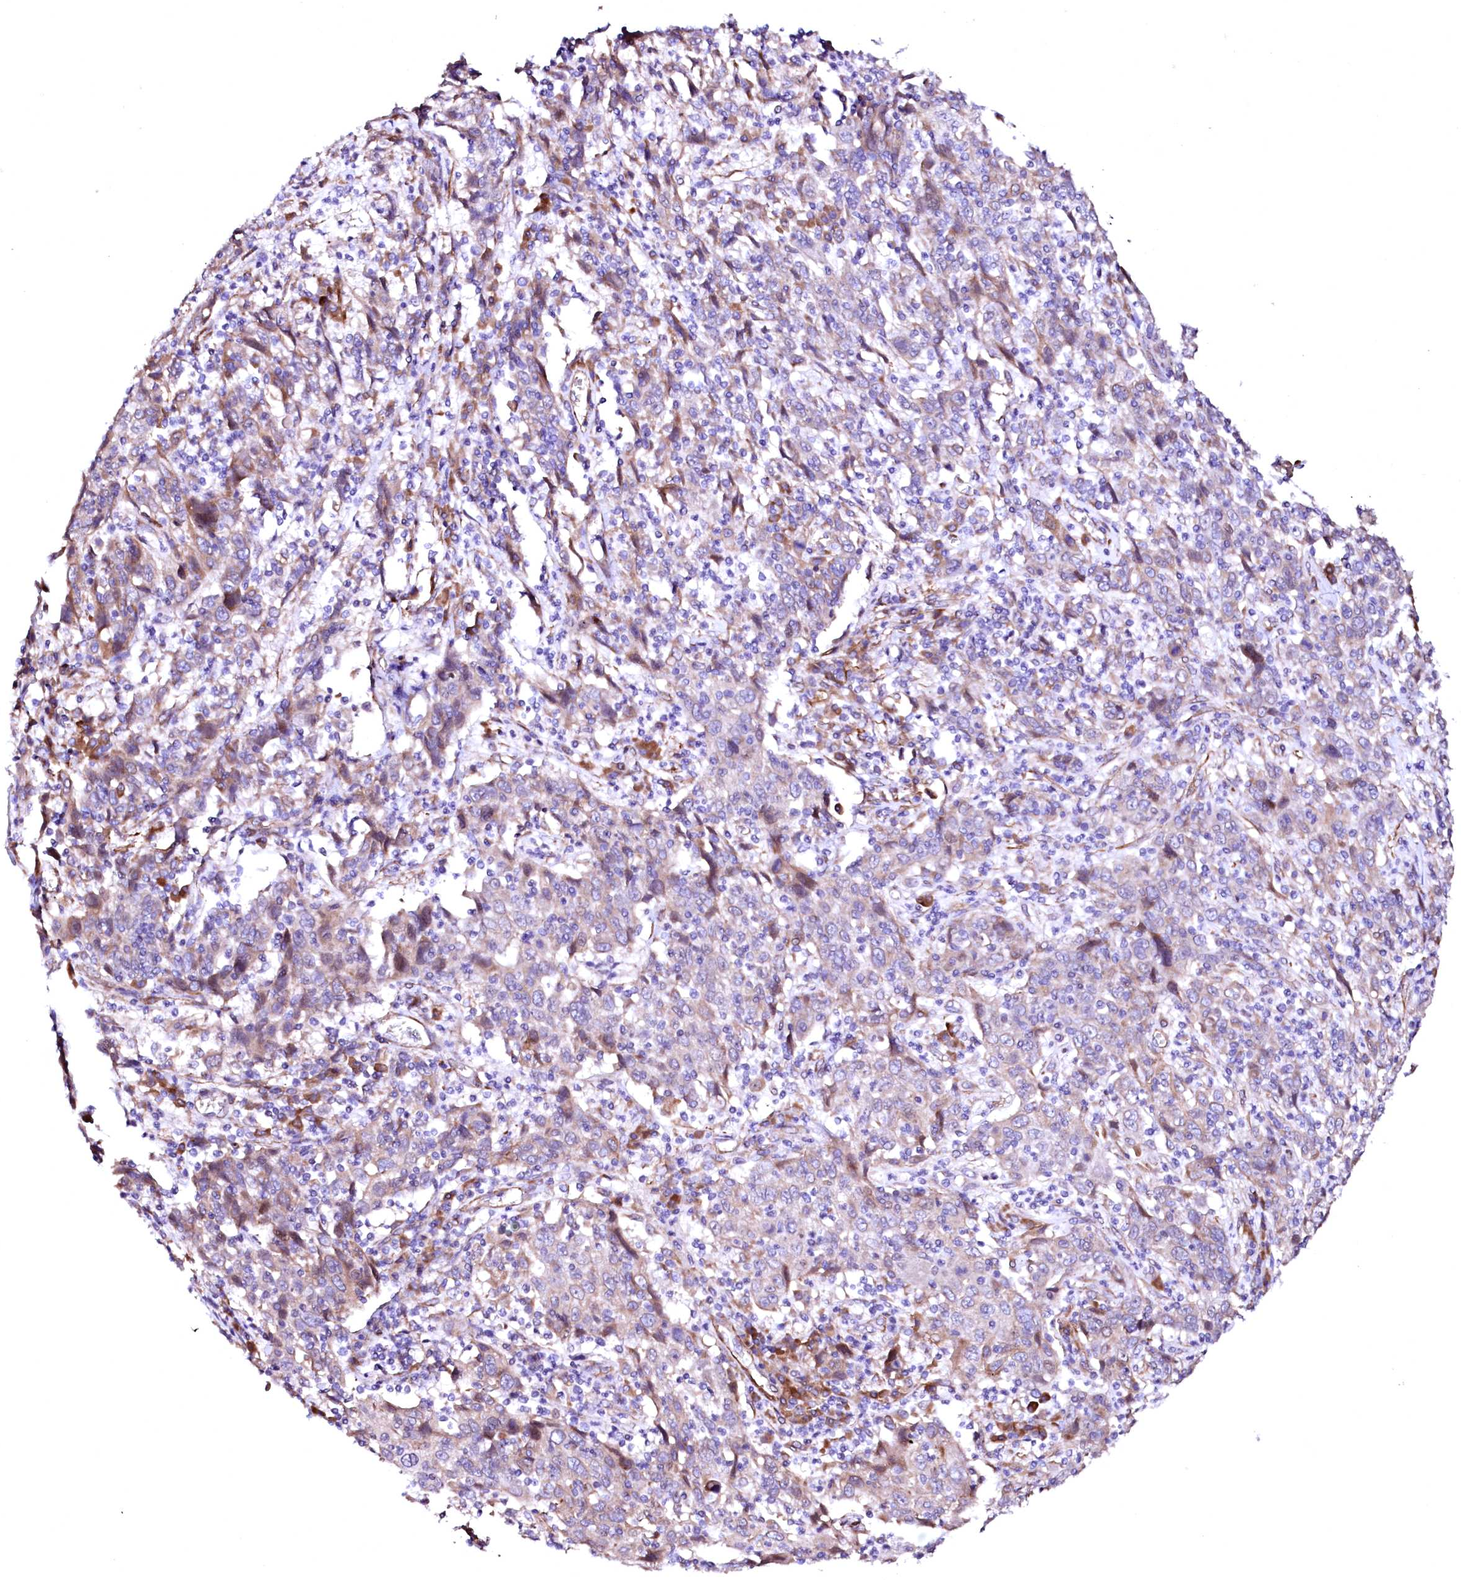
{"staining": {"intensity": "weak", "quantity": "<25%", "location": "cytoplasmic/membranous"}, "tissue": "cervical cancer", "cell_type": "Tumor cells", "image_type": "cancer", "snomed": [{"axis": "morphology", "description": "Squamous cell carcinoma, NOS"}, {"axis": "topography", "description": "Cervix"}], "caption": "IHC micrograph of human squamous cell carcinoma (cervical) stained for a protein (brown), which shows no positivity in tumor cells.", "gene": "GPR176", "patient": {"sex": "female", "age": 46}}